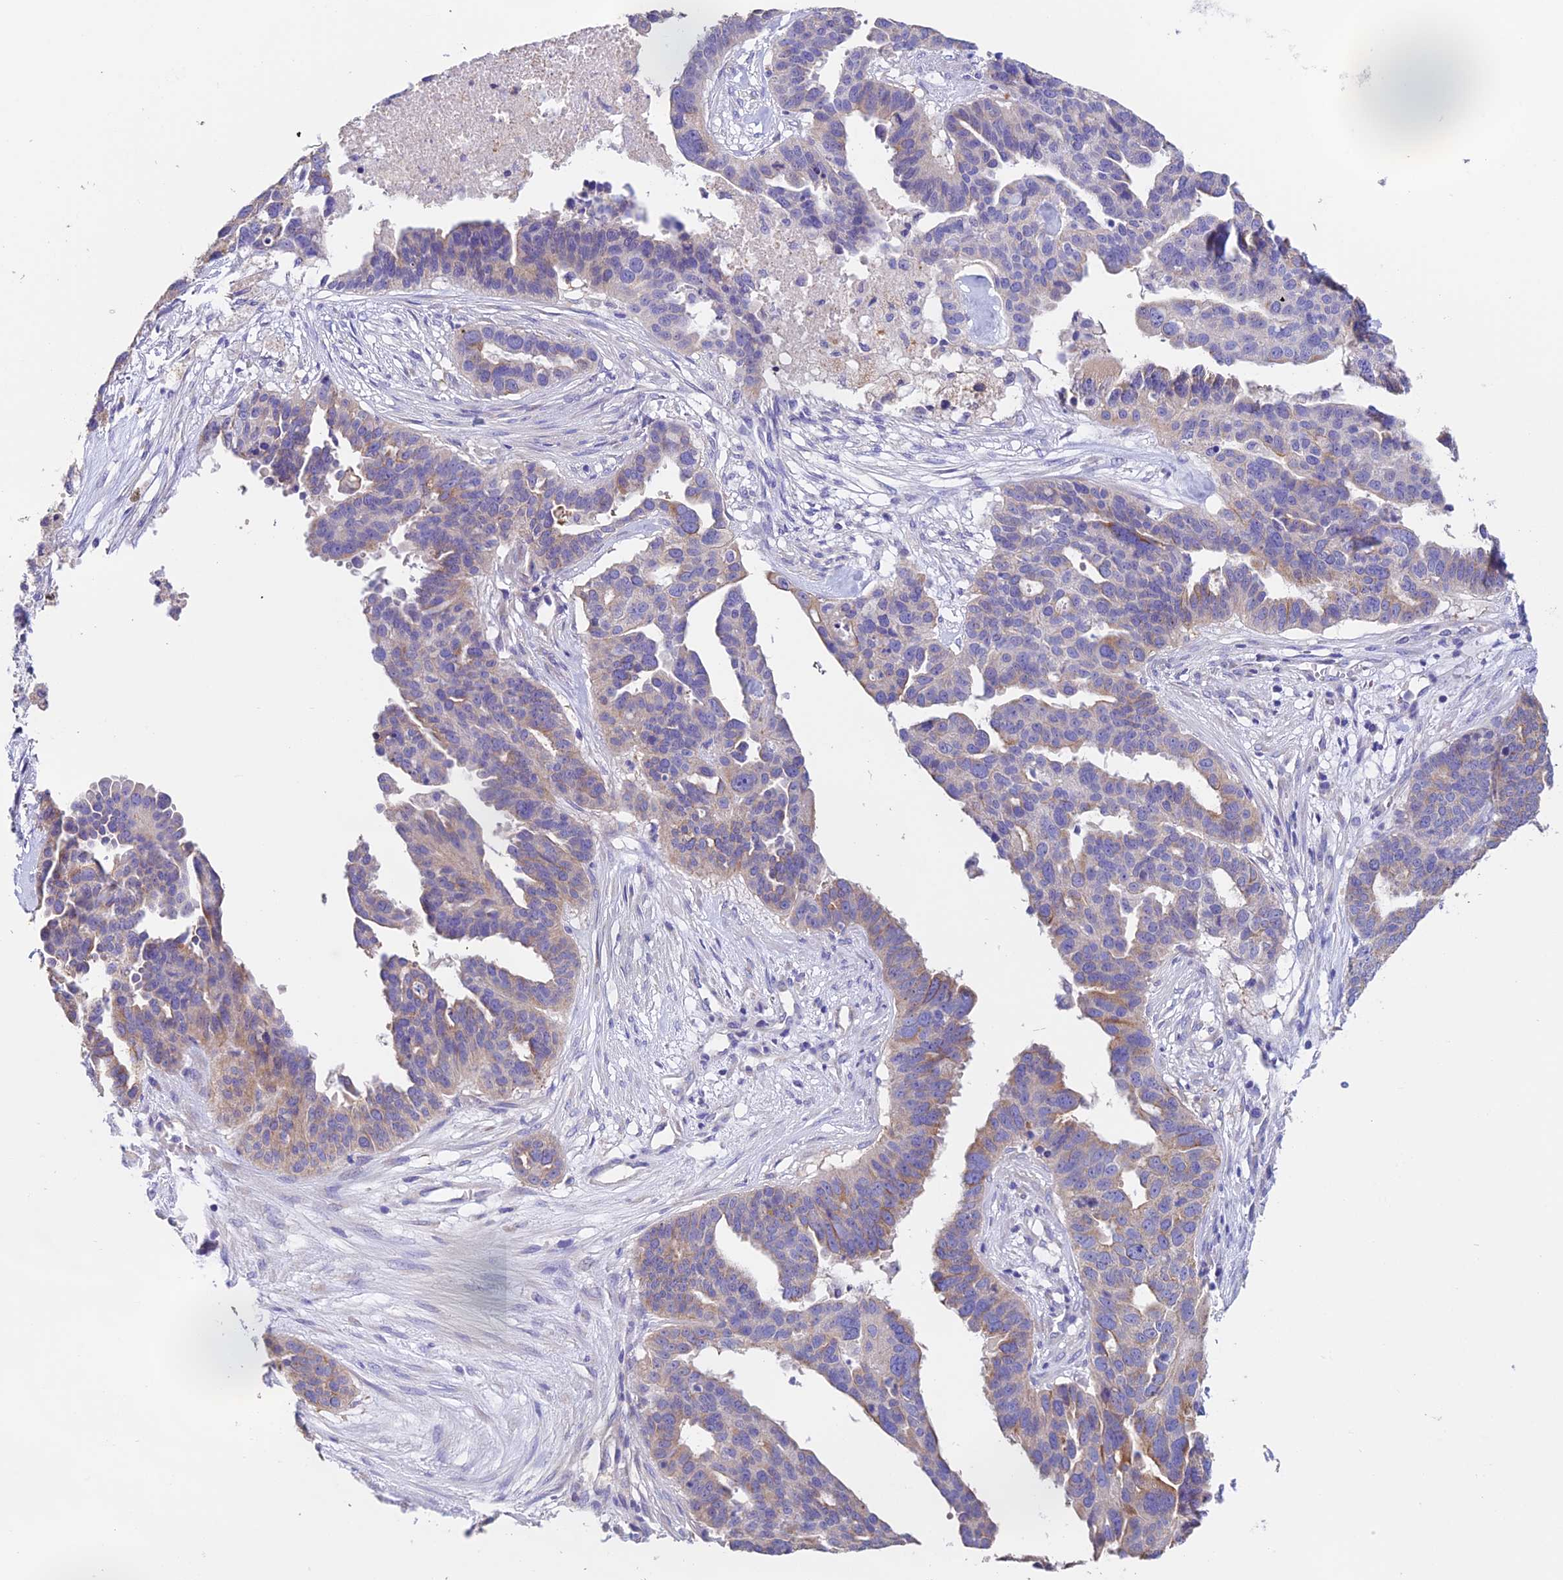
{"staining": {"intensity": "weak", "quantity": "<25%", "location": "cytoplasmic/membranous"}, "tissue": "ovarian cancer", "cell_type": "Tumor cells", "image_type": "cancer", "snomed": [{"axis": "morphology", "description": "Cystadenocarcinoma, serous, NOS"}, {"axis": "topography", "description": "Ovary"}], "caption": "Immunohistochemistry (IHC) histopathology image of human ovarian serous cystadenocarcinoma stained for a protein (brown), which exhibits no positivity in tumor cells. Nuclei are stained in blue.", "gene": "EMC3", "patient": {"sex": "female", "age": 59}}